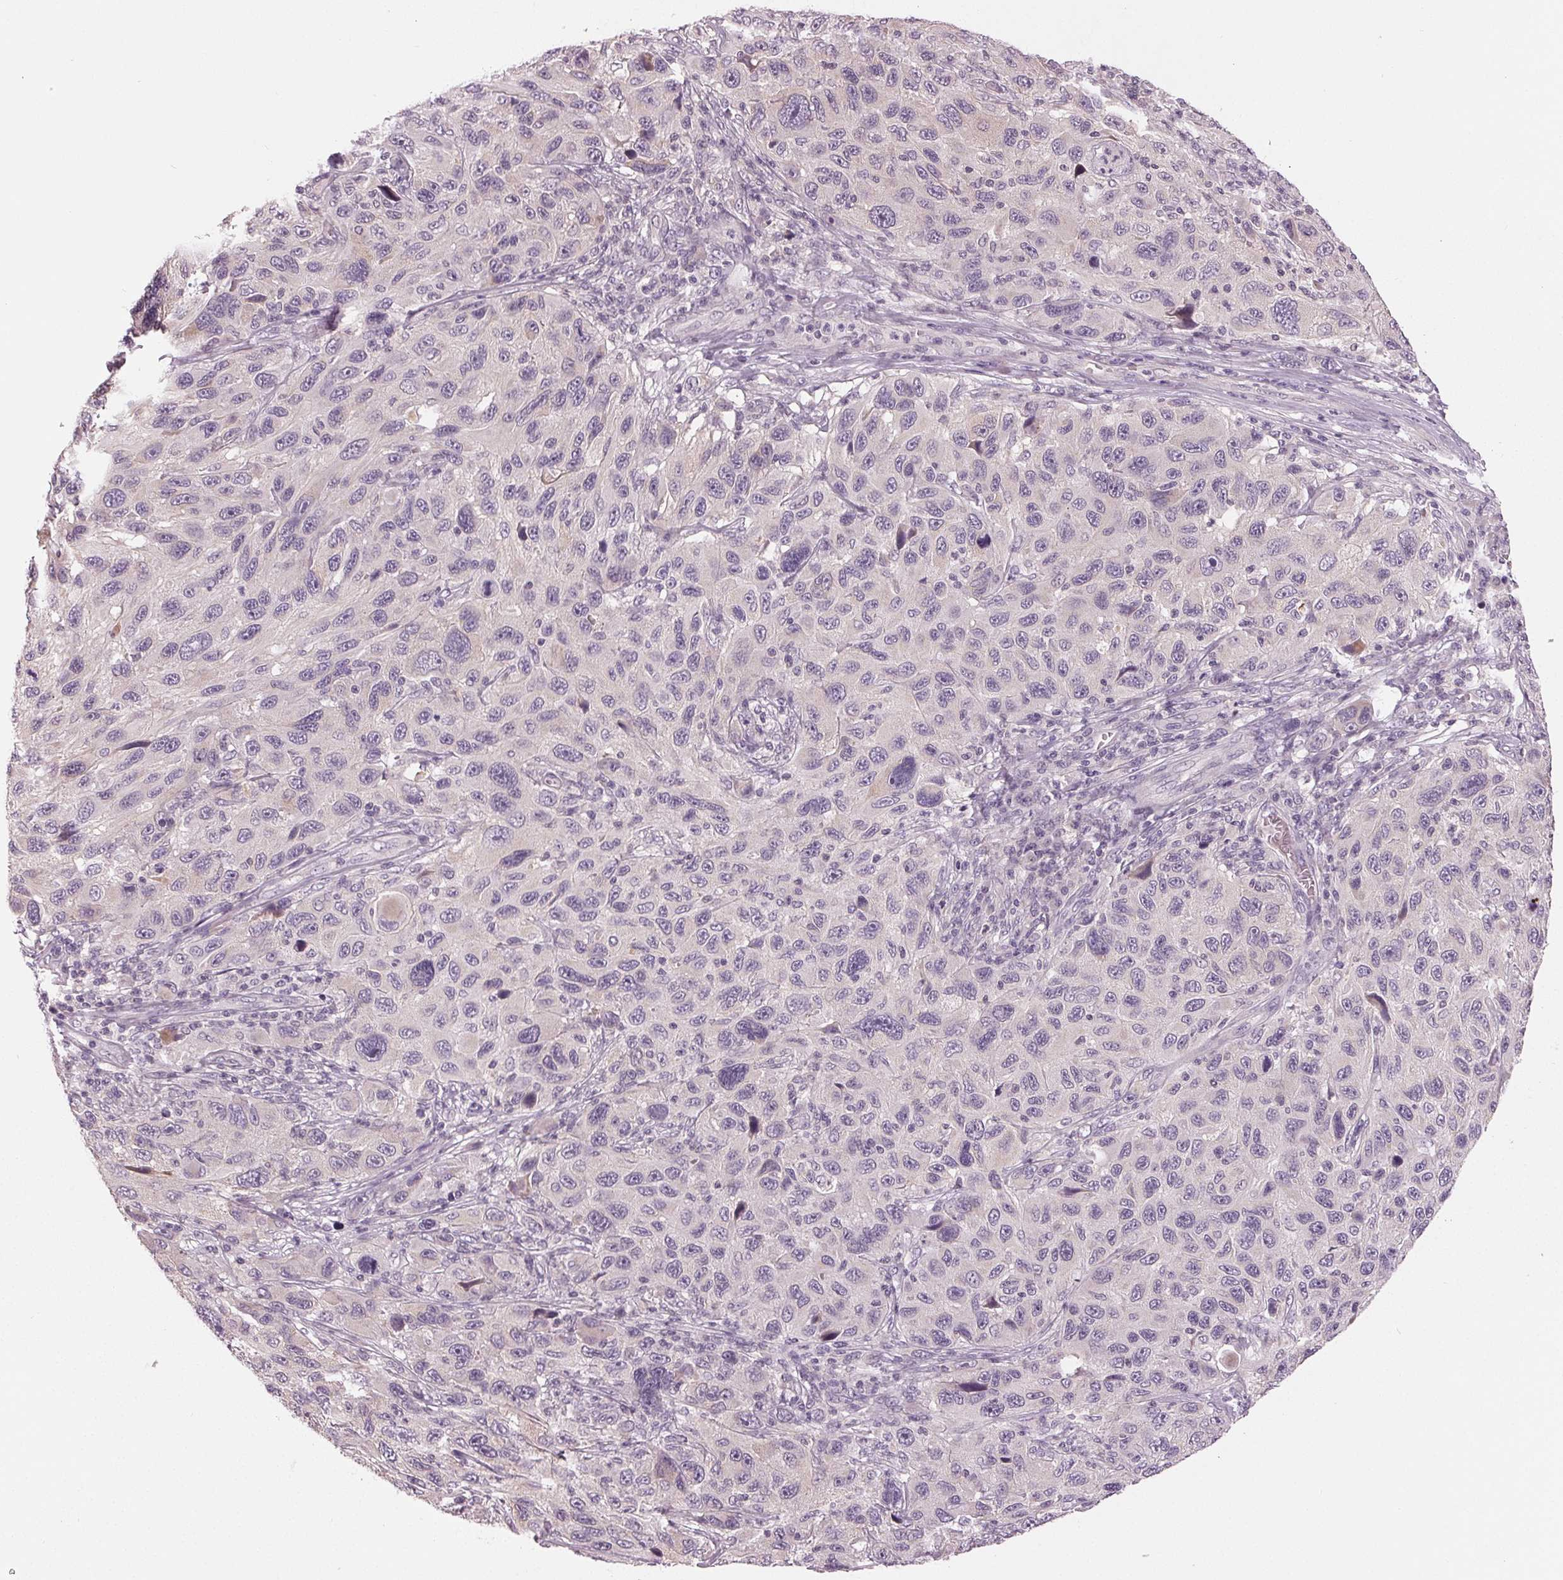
{"staining": {"intensity": "negative", "quantity": "none", "location": "none"}, "tissue": "melanoma", "cell_type": "Tumor cells", "image_type": "cancer", "snomed": [{"axis": "morphology", "description": "Malignant melanoma, NOS"}, {"axis": "topography", "description": "Skin"}], "caption": "Immunohistochemistry (IHC) image of human malignant melanoma stained for a protein (brown), which exhibits no positivity in tumor cells.", "gene": "ZNF605", "patient": {"sex": "male", "age": 53}}